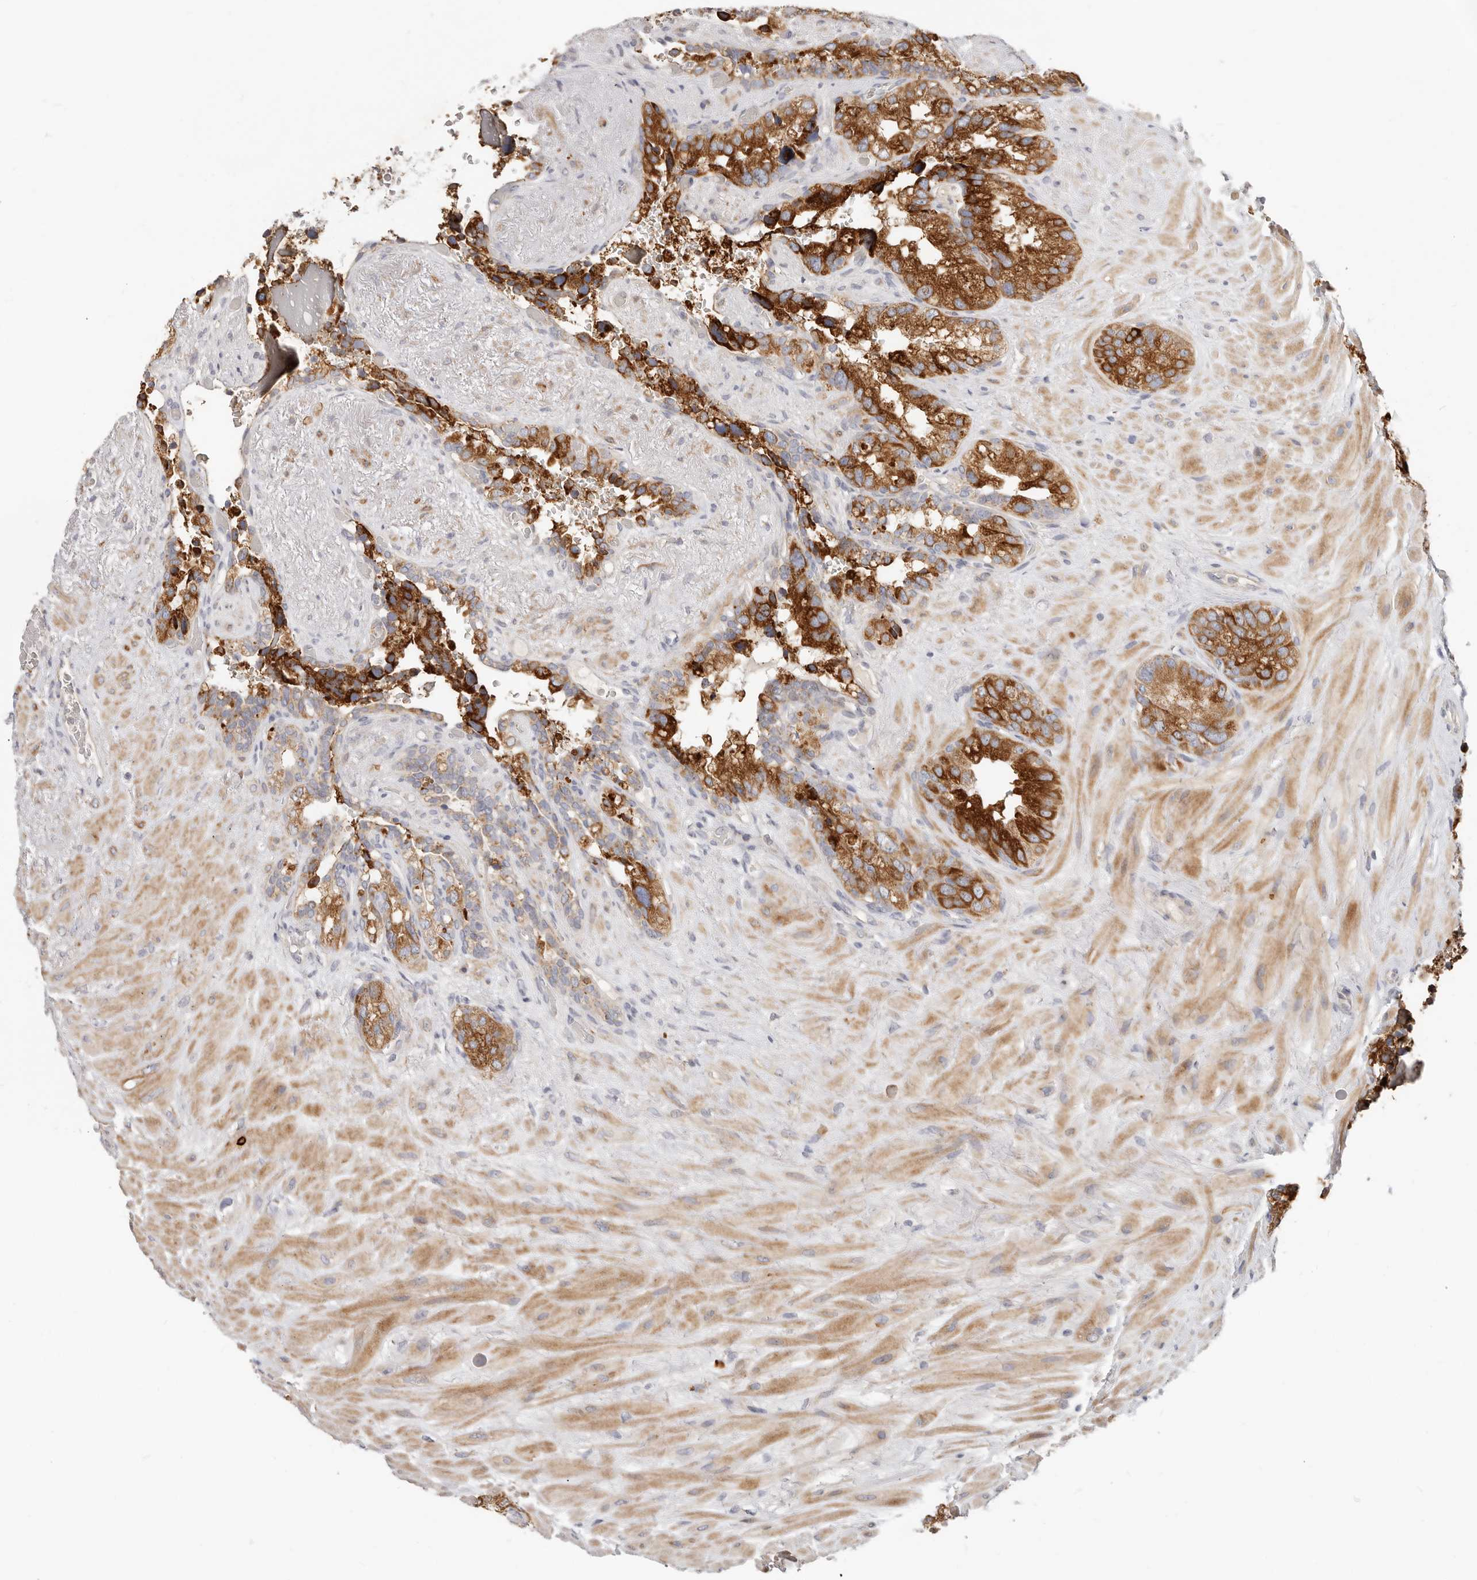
{"staining": {"intensity": "strong", "quantity": ">75%", "location": "cytoplasmic/membranous"}, "tissue": "seminal vesicle", "cell_type": "Glandular cells", "image_type": "normal", "snomed": [{"axis": "morphology", "description": "Normal tissue, NOS"}, {"axis": "topography", "description": "Seminal veicle"}], "caption": "The micrograph displays immunohistochemical staining of unremarkable seminal vesicle. There is strong cytoplasmic/membranous staining is identified in about >75% of glandular cells.", "gene": "TFB2M", "patient": {"sex": "male", "age": 80}}